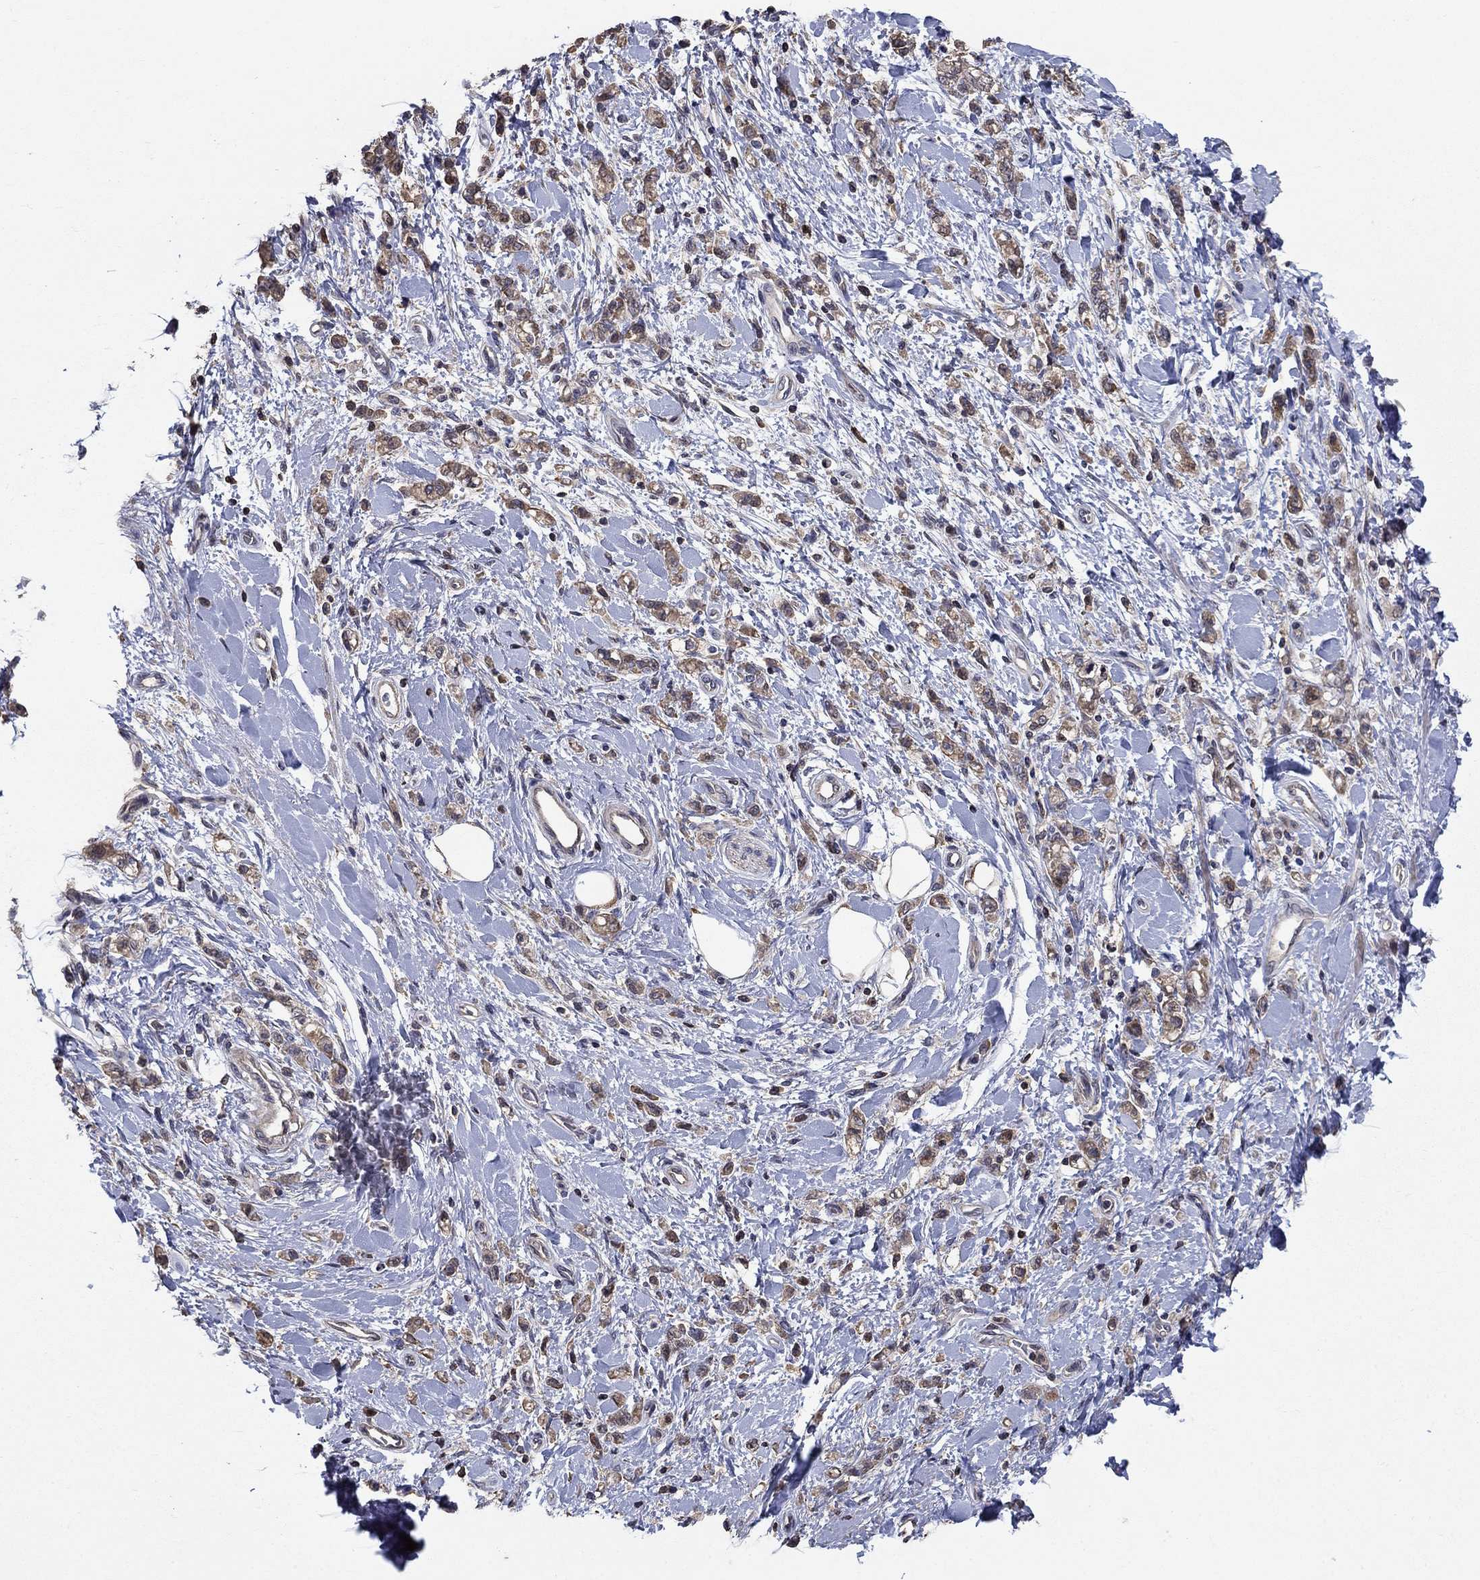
{"staining": {"intensity": "weak", "quantity": "25%-75%", "location": "cytoplasmic/membranous"}, "tissue": "stomach cancer", "cell_type": "Tumor cells", "image_type": "cancer", "snomed": [{"axis": "morphology", "description": "Adenocarcinoma, NOS"}, {"axis": "topography", "description": "Stomach"}], "caption": "A photomicrograph showing weak cytoplasmic/membranous staining in about 25%-75% of tumor cells in stomach cancer (adenocarcinoma), as visualized by brown immunohistochemical staining.", "gene": "DVL1", "patient": {"sex": "male", "age": 77}}